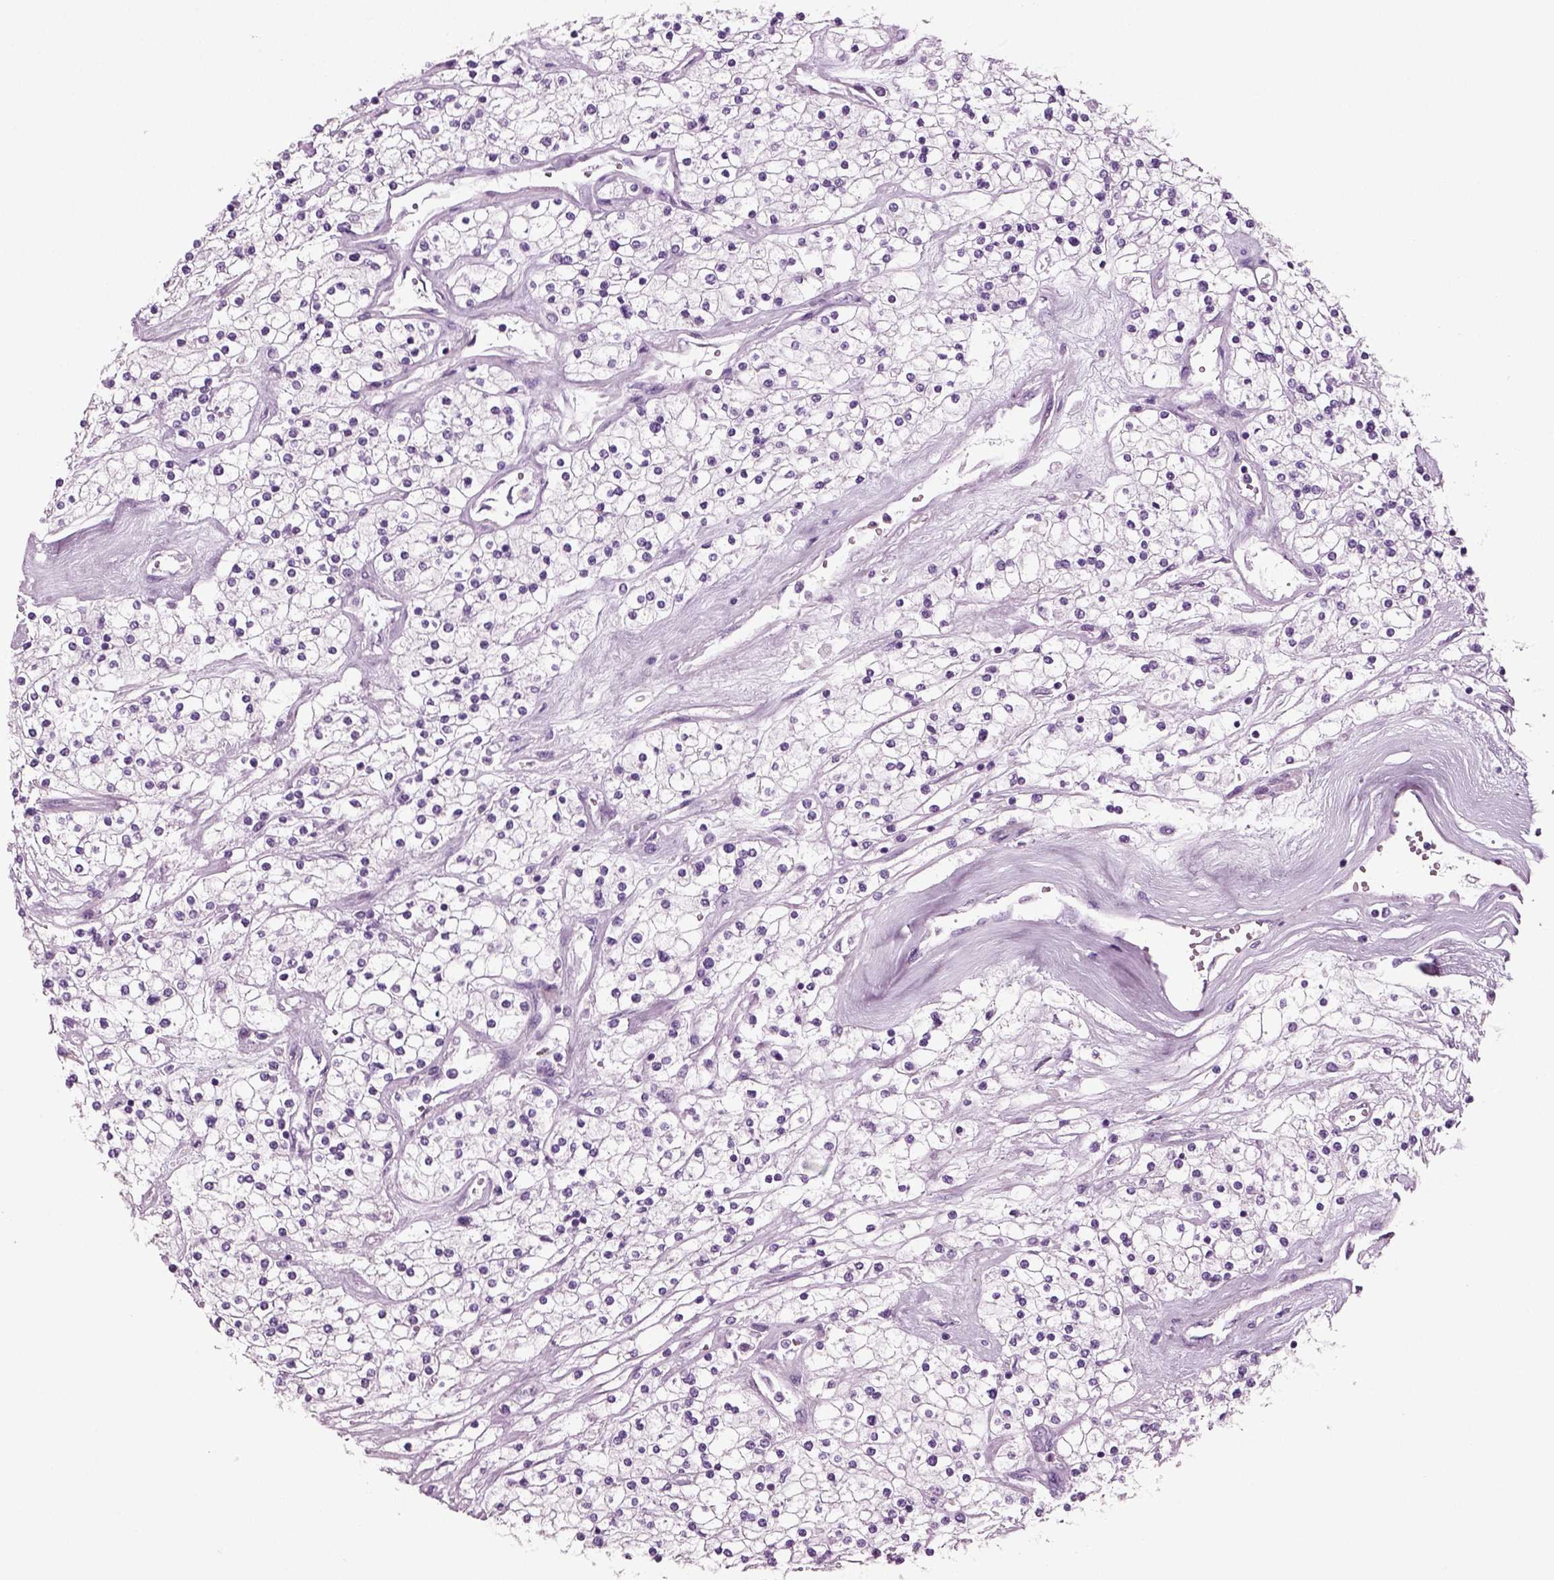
{"staining": {"intensity": "negative", "quantity": "none", "location": "none"}, "tissue": "renal cancer", "cell_type": "Tumor cells", "image_type": "cancer", "snomed": [{"axis": "morphology", "description": "Adenocarcinoma, NOS"}, {"axis": "topography", "description": "Kidney"}], "caption": "Immunohistochemistry of renal adenocarcinoma shows no staining in tumor cells.", "gene": "CRABP1", "patient": {"sex": "male", "age": 80}}